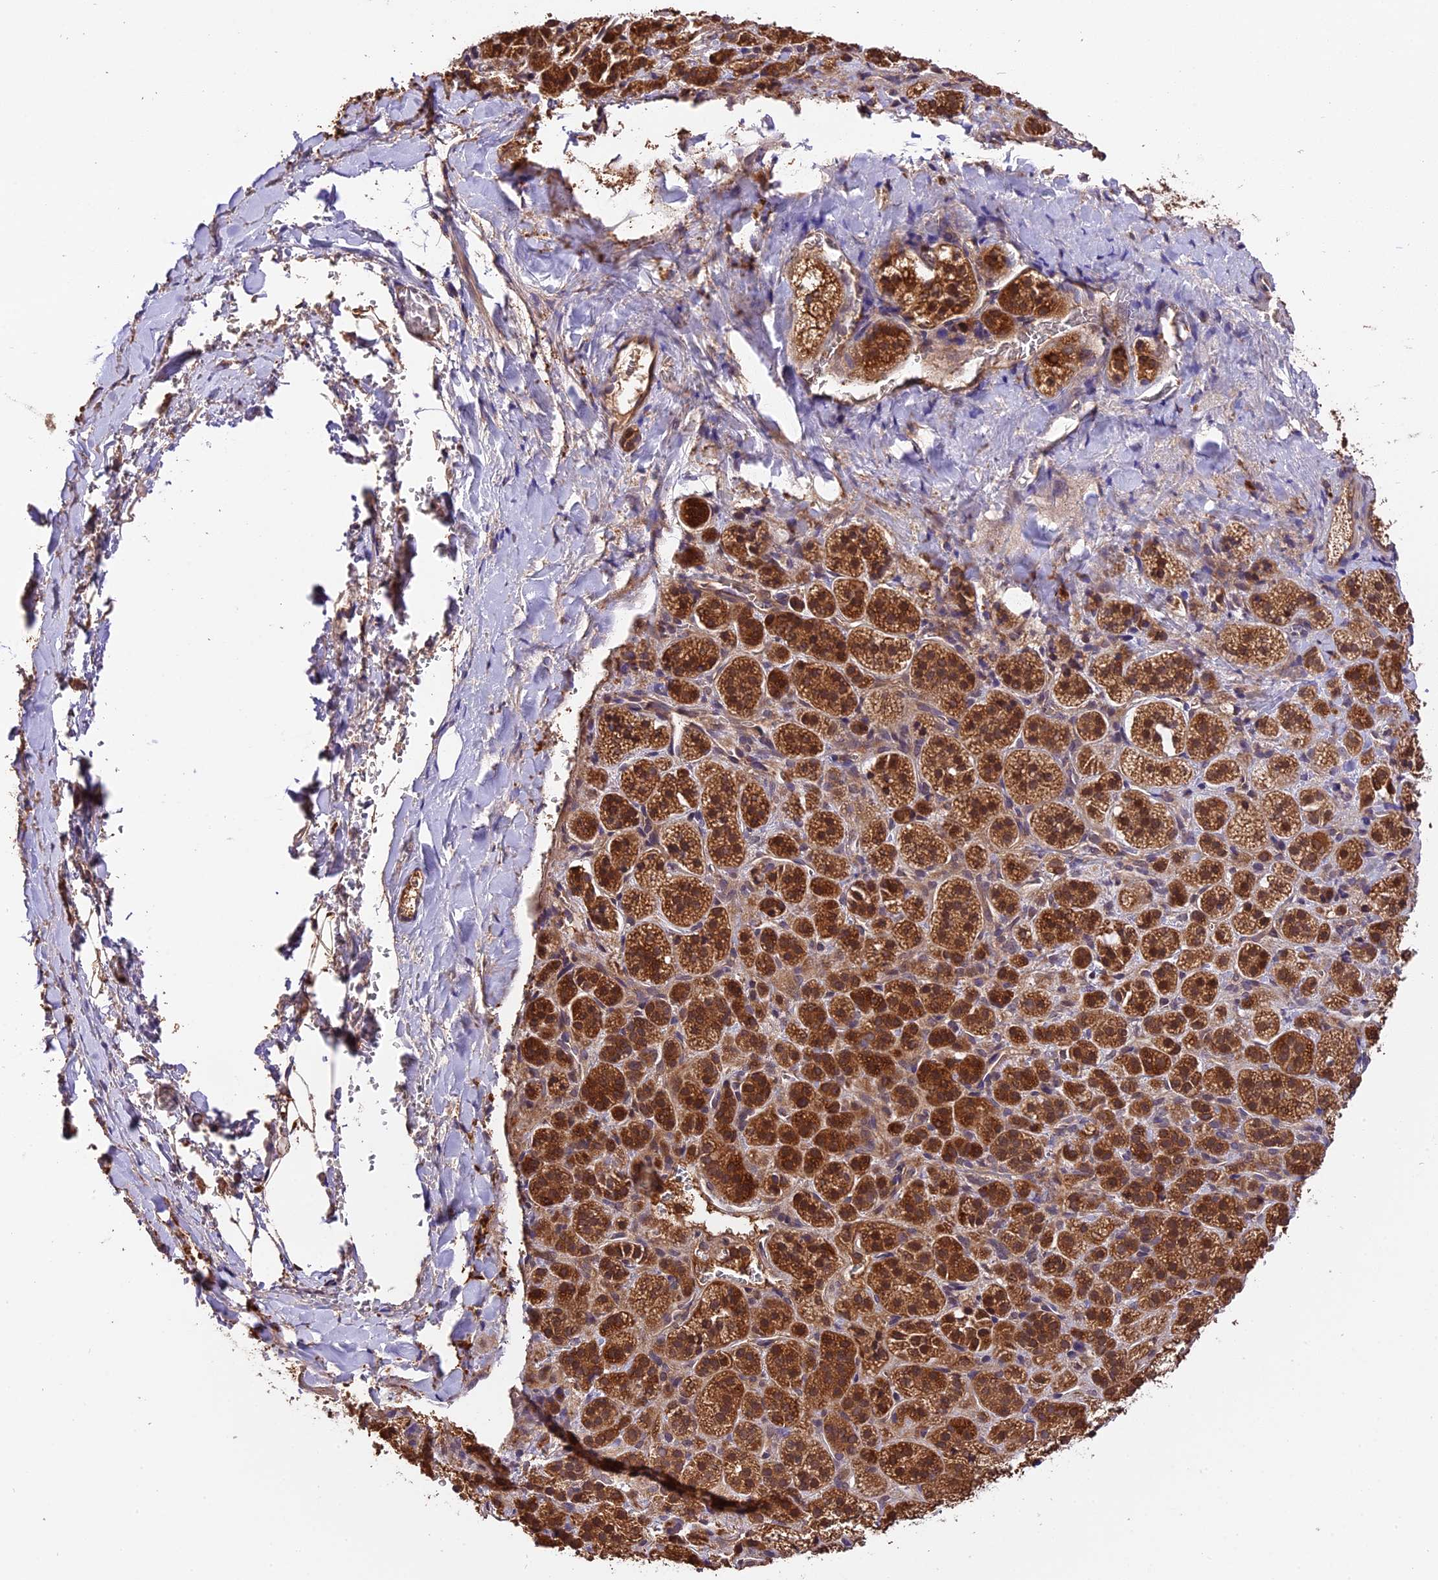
{"staining": {"intensity": "strong", "quantity": ">75%", "location": "cytoplasmic/membranous"}, "tissue": "adrenal gland", "cell_type": "Glandular cells", "image_type": "normal", "snomed": [{"axis": "morphology", "description": "Normal tissue, NOS"}, {"axis": "topography", "description": "Adrenal gland"}], "caption": "A high-resolution image shows immunohistochemistry (IHC) staining of normal adrenal gland, which displays strong cytoplasmic/membranous expression in about >75% of glandular cells.", "gene": "TRMT1", "patient": {"sex": "female", "age": 44}}